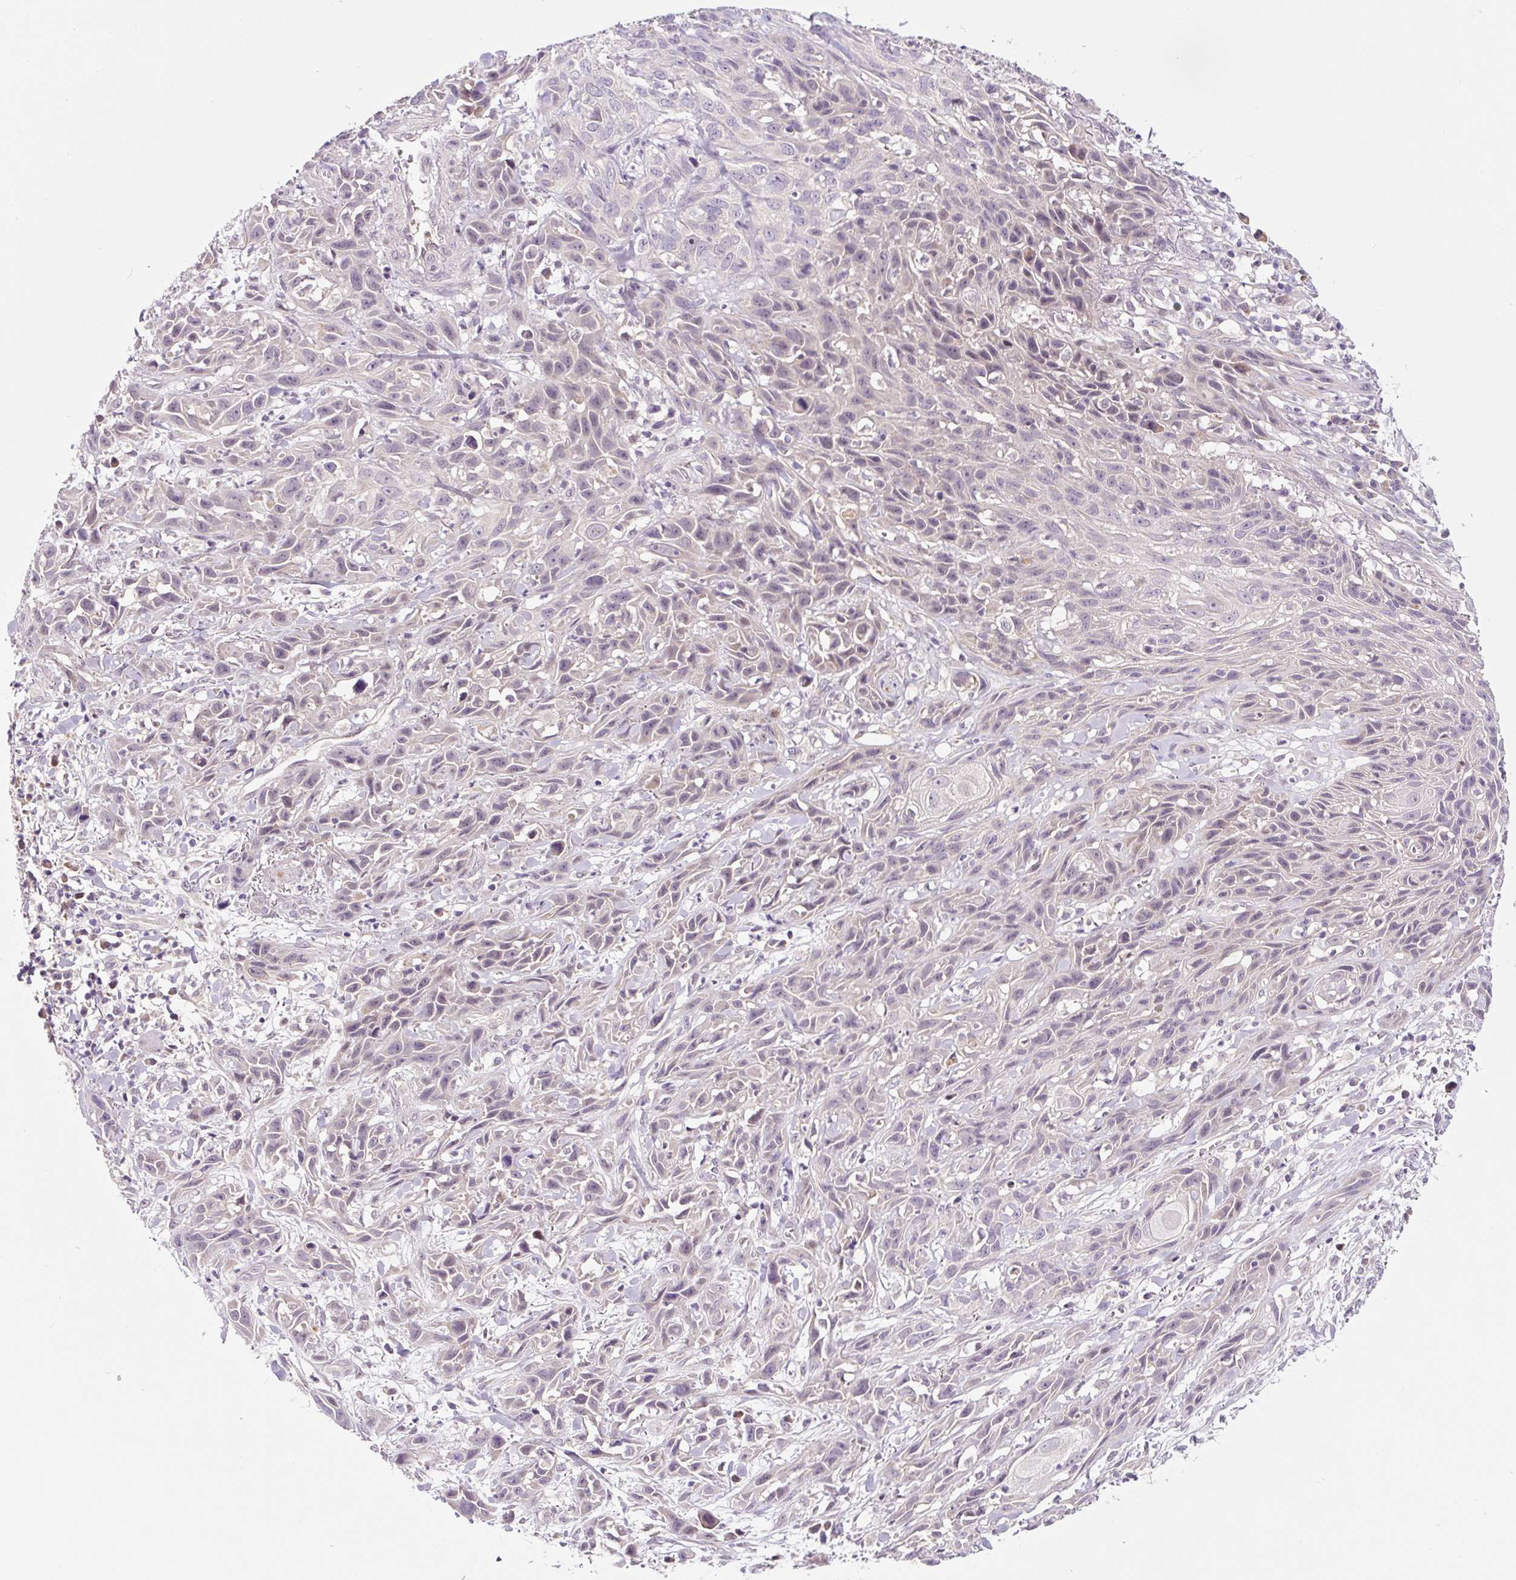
{"staining": {"intensity": "negative", "quantity": "none", "location": "none"}, "tissue": "skin cancer", "cell_type": "Tumor cells", "image_type": "cancer", "snomed": [{"axis": "morphology", "description": "Squamous cell carcinoma, NOS"}, {"axis": "topography", "description": "Skin"}, {"axis": "topography", "description": "Vulva"}], "caption": "This is a photomicrograph of immunohistochemistry (IHC) staining of skin cancer (squamous cell carcinoma), which shows no staining in tumor cells.", "gene": "PRKAA2", "patient": {"sex": "female", "age": 83}}